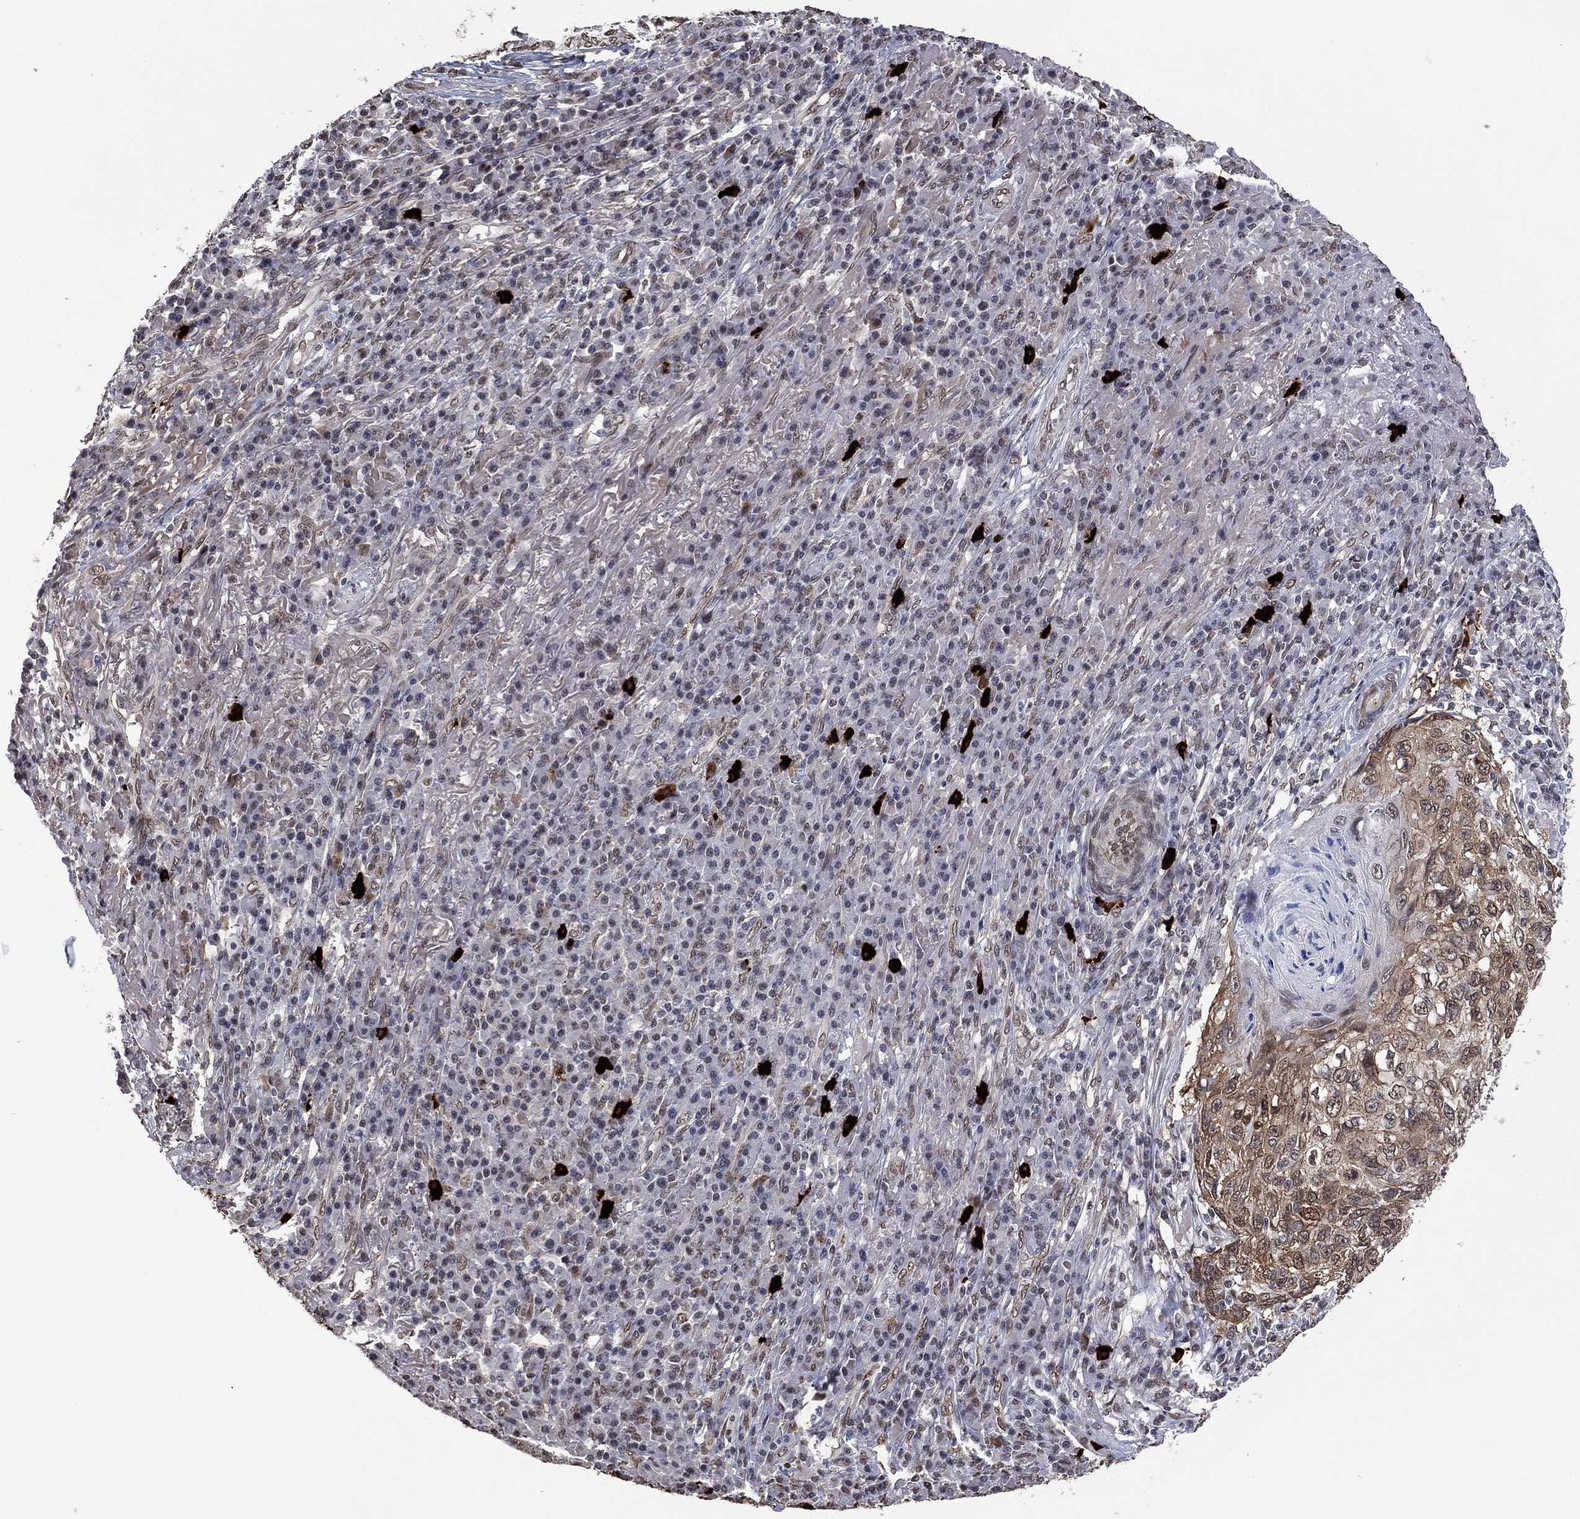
{"staining": {"intensity": "weak", "quantity": ">75%", "location": "cytoplasmic/membranous"}, "tissue": "skin cancer", "cell_type": "Tumor cells", "image_type": "cancer", "snomed": [{"axis": "morphology", "description": "Squamous cell carcinoma, NOS"}, {"axis": "topography", "description": "Skin"}], "caption": "About >75% of tumor cells in skin cancer (squamous cell carcinoma) demonstrate weak cytoplasmic/membranous protein expression as visualized by brown immunohistochemical staining.", "gene": "EHMT1", "patient": {"sex": "male", "age": 92}}